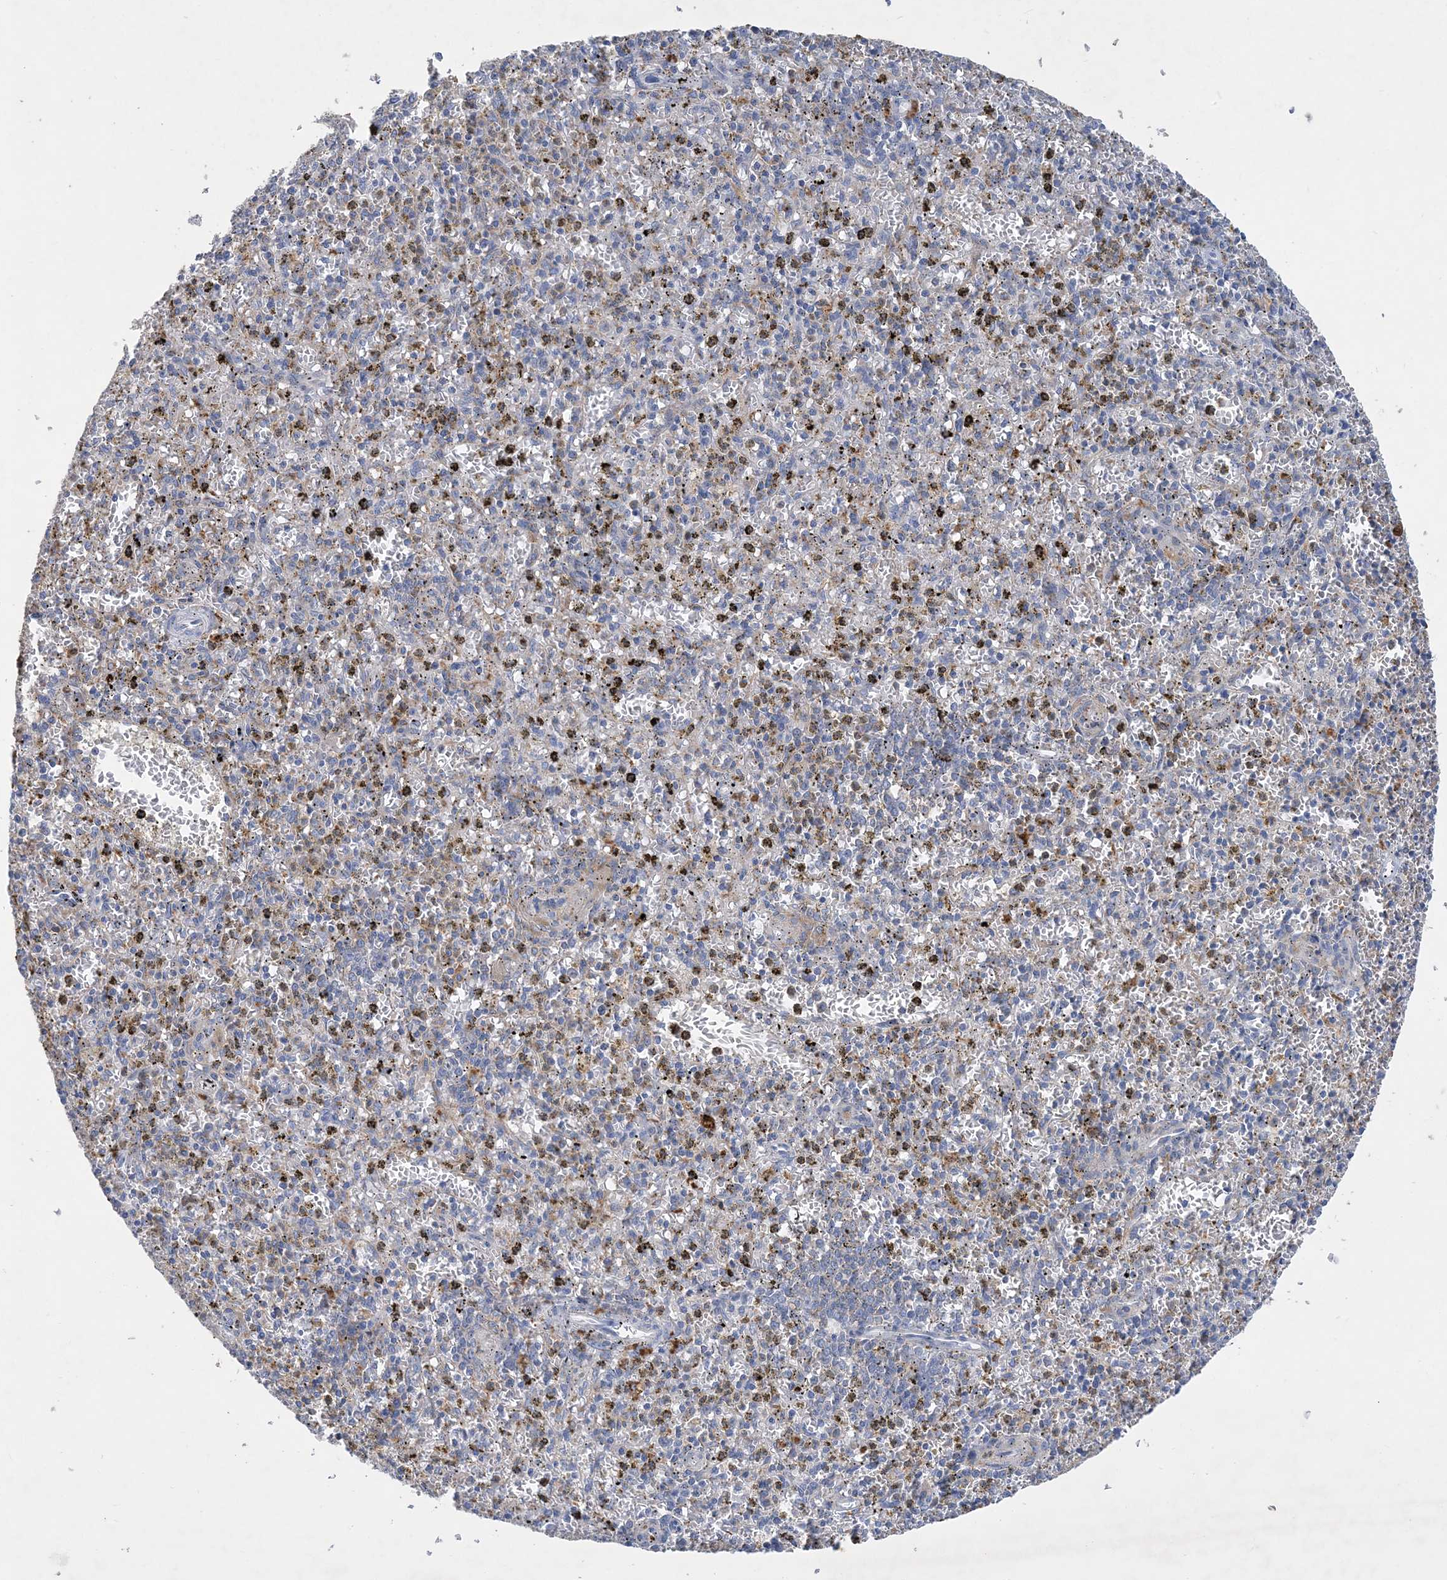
{"staining": {"intensity": "weak", "quantity": "<25%", "location": "cytoplasmic/membranous"}, "tissue": "spleen", "cell_type": "Cells in red pulp", "image_type": "normal", "snomed": [{"axis": "morphology", "description": "Normal tissue, NOS"}, {"axis": "topography", "description": "Spleen"}], "caption": "An immunohistochemistry (IHC) photomicrograph of unremarkable spleen is shown. There is no staining in cells in red pulp of spleen.", "gene": "GRINA", "patient": {"sex": "male", "age": 72}}